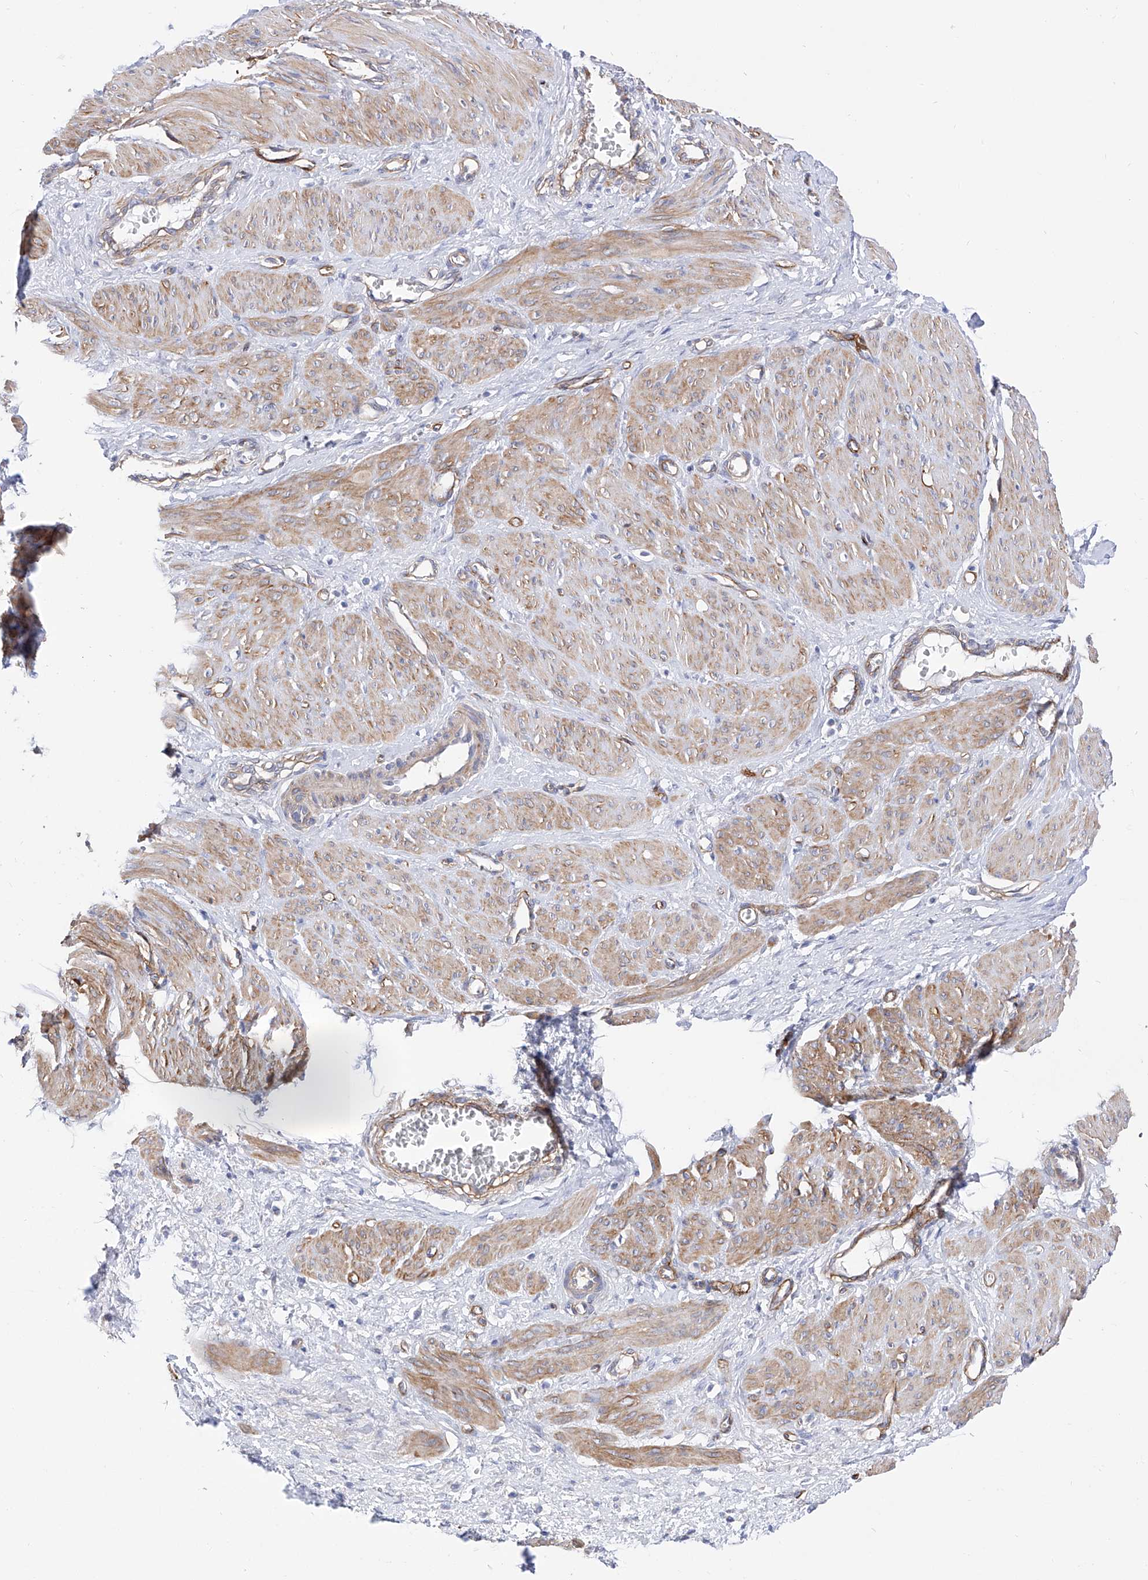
{"staining": {"intensity": "moderate", "quantity": ">75%", "location": "cytoplasmic/membranous"}, "tissue": "smooth muscle", "cell_type": "Smooth muscle cells", "image_type": "normal", "snomed": [{"axis": "morphology", "description": "Normal tissue, NOS"}, {"axis": "topography", "description": "Endometrium"}], "caption": "The histopathology image displays immunohistochemical staining of normal smooth muscle. There is moderate cytoplasmic/membranous positivity is seen in approximately >75% of smooth muscle cells. (Brightfield microscopy of DAB IHC at high magnification).", "gene": "LCA5", "patient": {"sex": "female", "age": 33}}